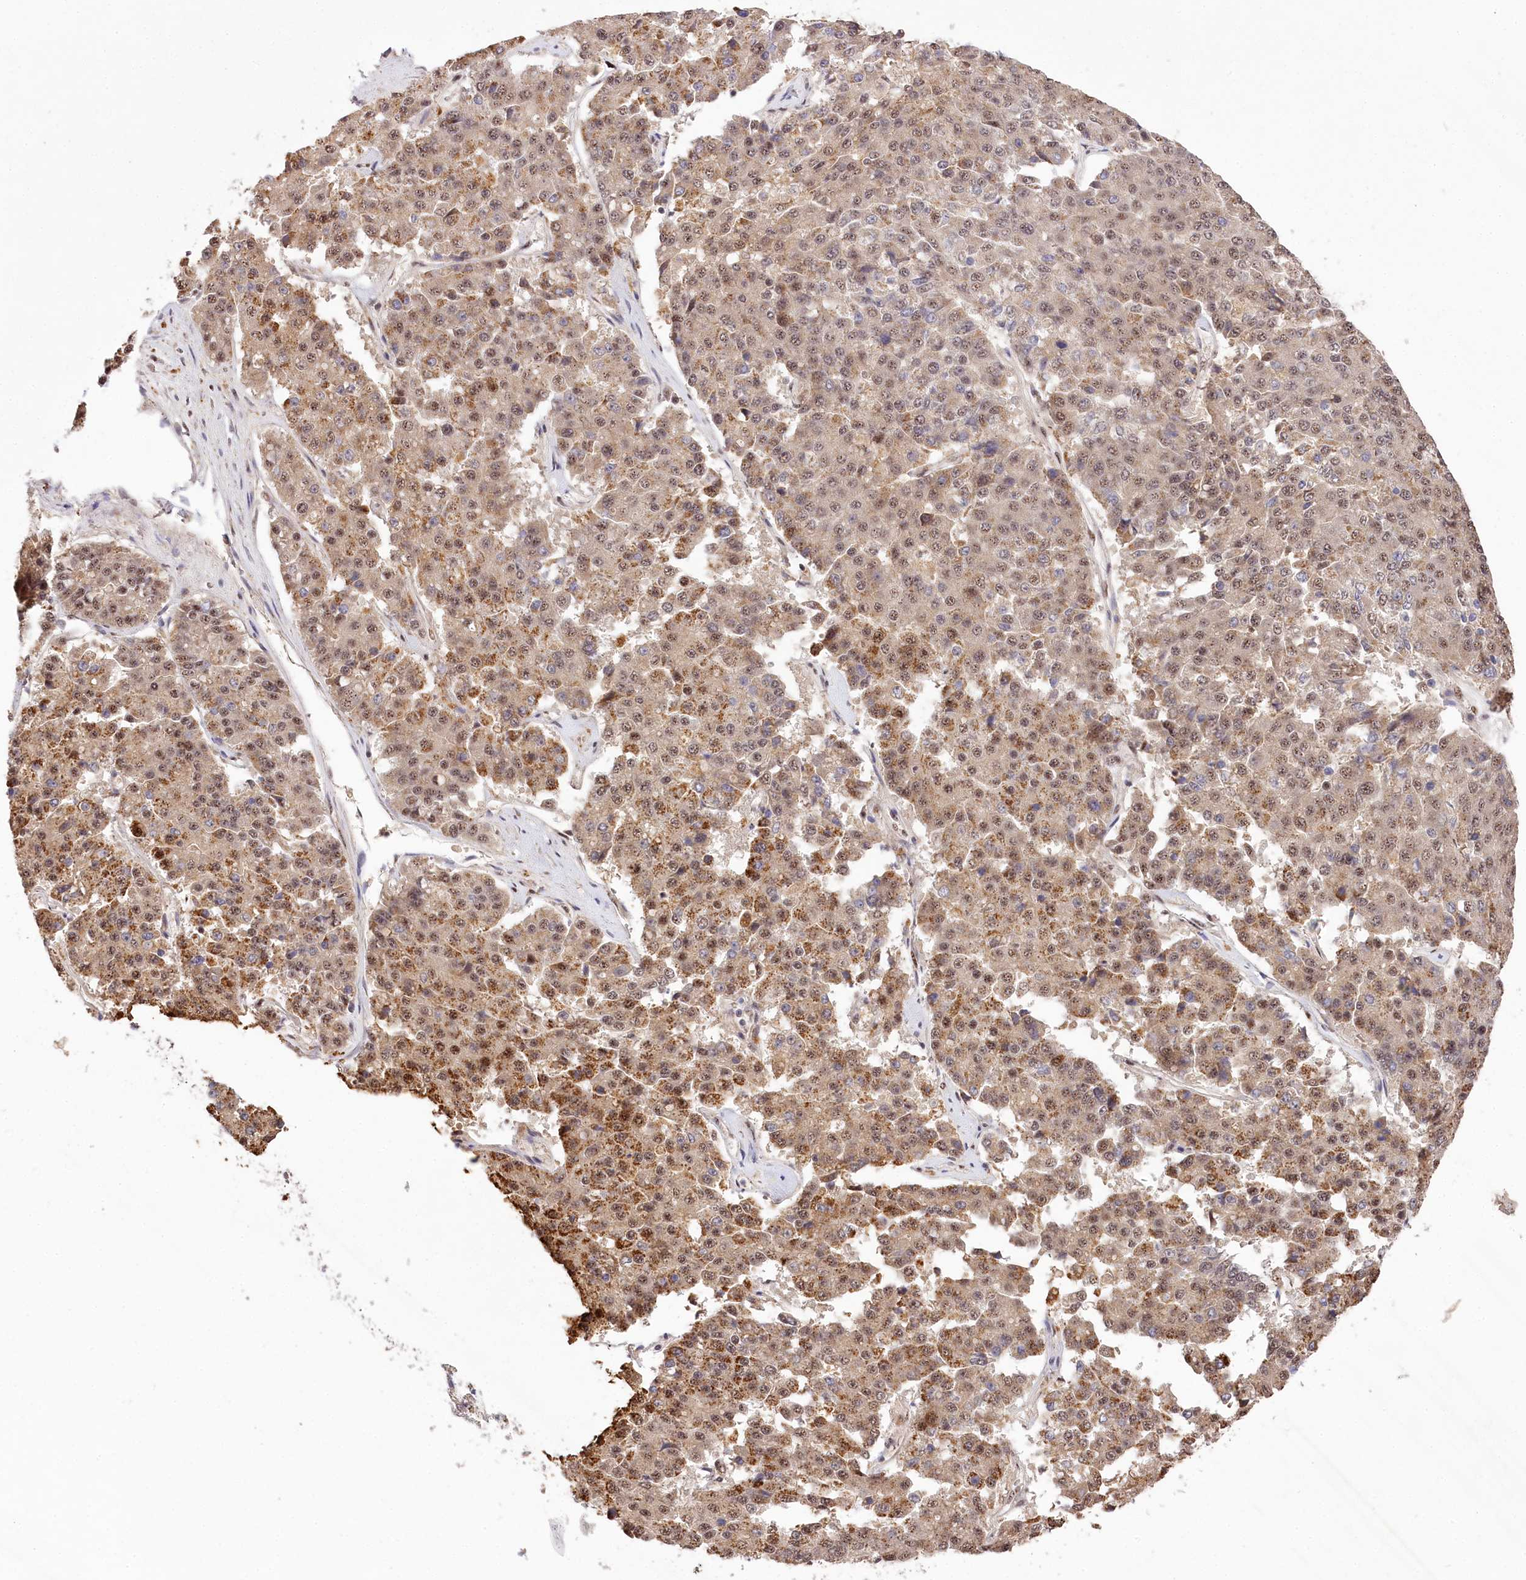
{"staining": {"intensity": "weak", "quantity": ">75%", "location": "cytoplasmic/membranous,nuclear"}, "tissue": "pancreatic cancer", "cell_type": "Tumor cells", "image_type": "cancer", "snomed": [{"axis": "morphology", "description": "Adenocarcinoma, NOS"}, {"axis": "topography", "description": "Pancreas"}], "caption": "The immunohistochemical stain shows weak cytoplasmic/membranous and nuclear expression in tumor cells of pancreatic cancer (adenocarcinoma) tissue.", "gene": "PYROXD1", "patient": {"sex": "male", "age": 50}}